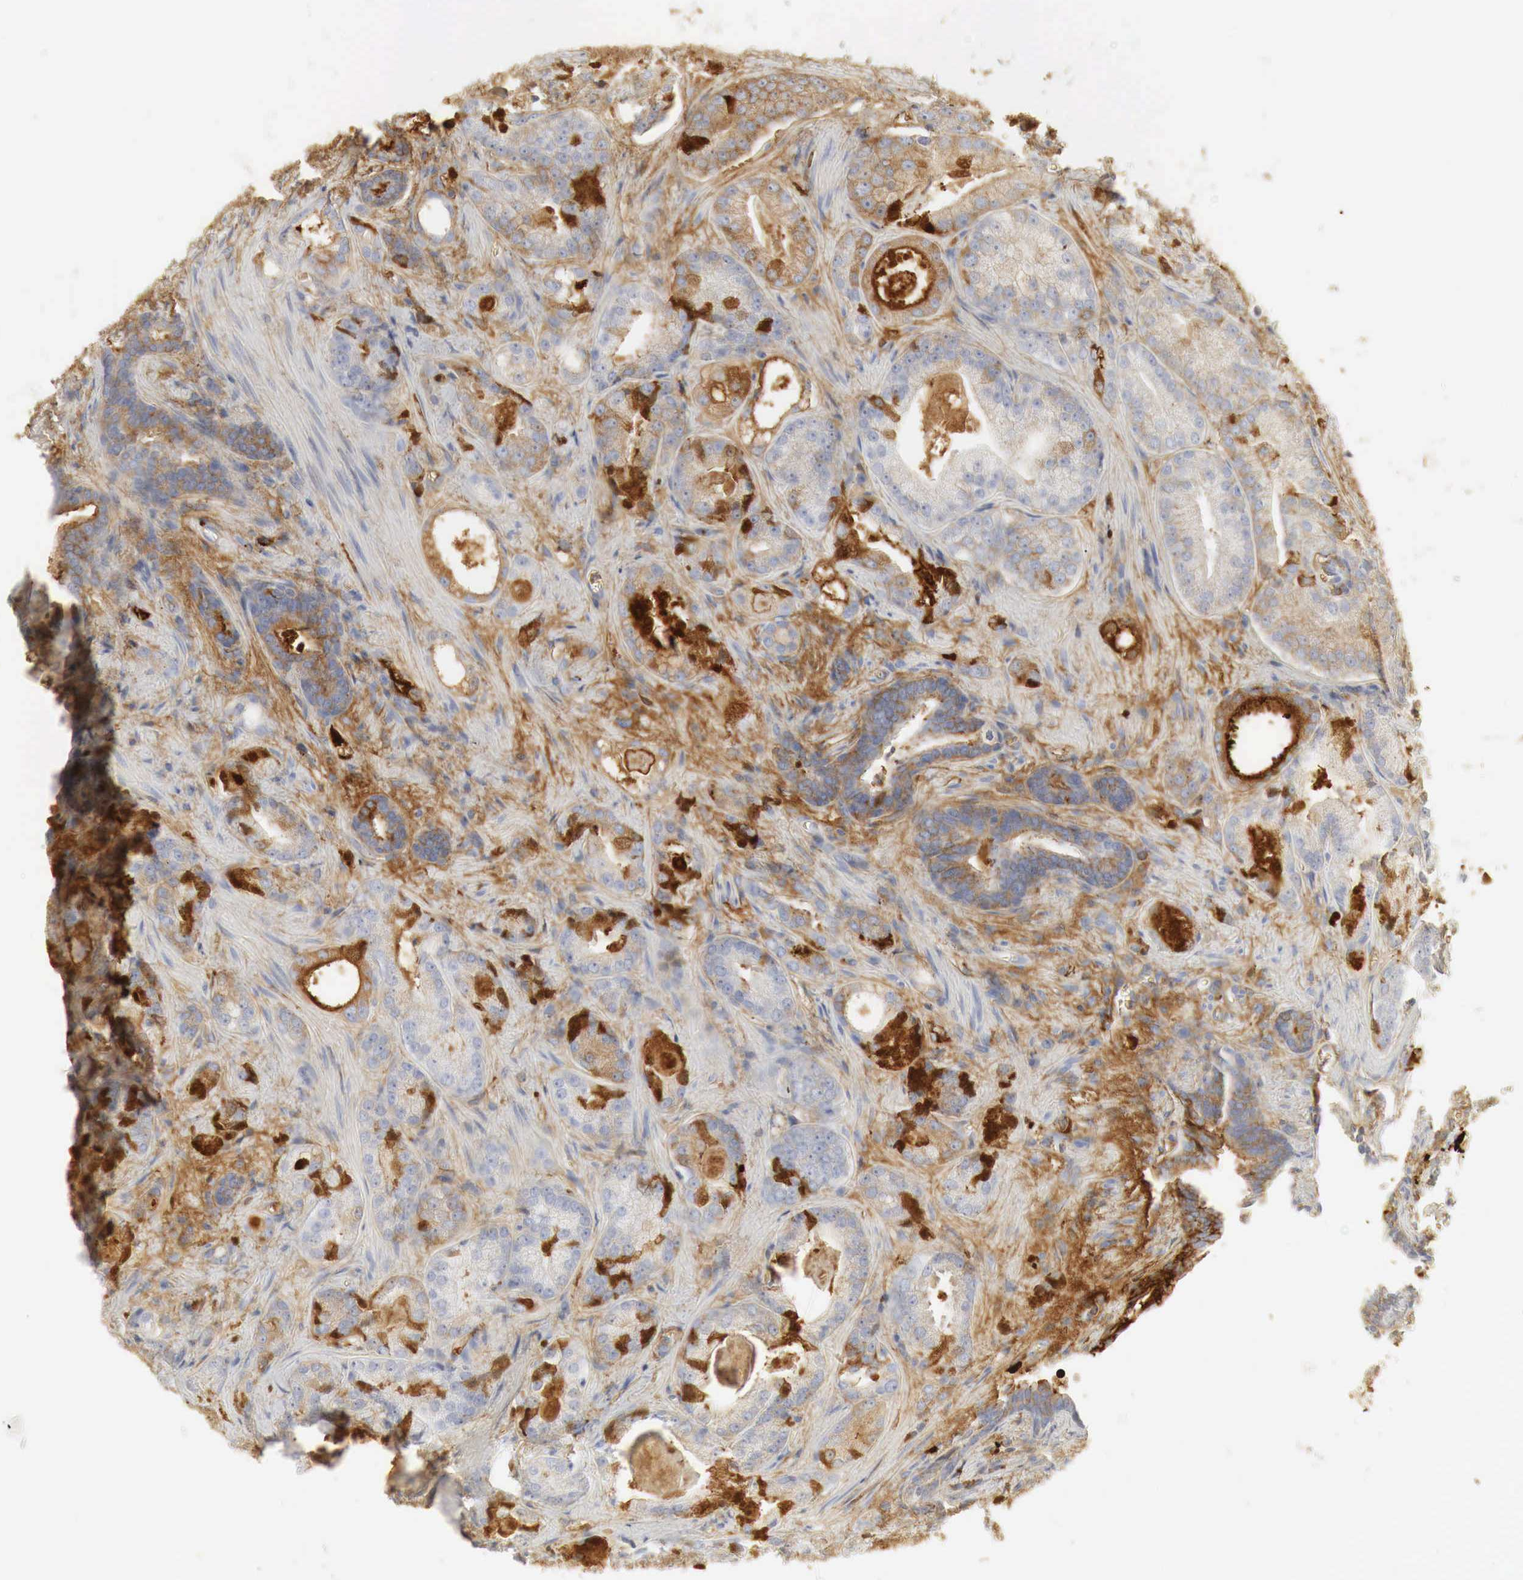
{"staining": {"intensity": "moderate", "quantity": "25%-75%", "location": "cytoplasmic/membranous"}, "tissue": "prostate cancer", "cell_type": "Tumor cells", "image_type": "cancer", "snomed": [{"axis": "morphology", "description": "Adenocarcinoma, Medium grade"}, {"axis": "topography", "description": "Prostate"}], "caption": "Immunohistochemical staining of adenocarcinoma (medium-grade) (prostate) displays medium levels of moderate cytoplasmic/membranous positivity in approximately 25%-75% of tumor cells.", "gene": "IGLC3", "patient": {"sex": "male", "age": 68}}